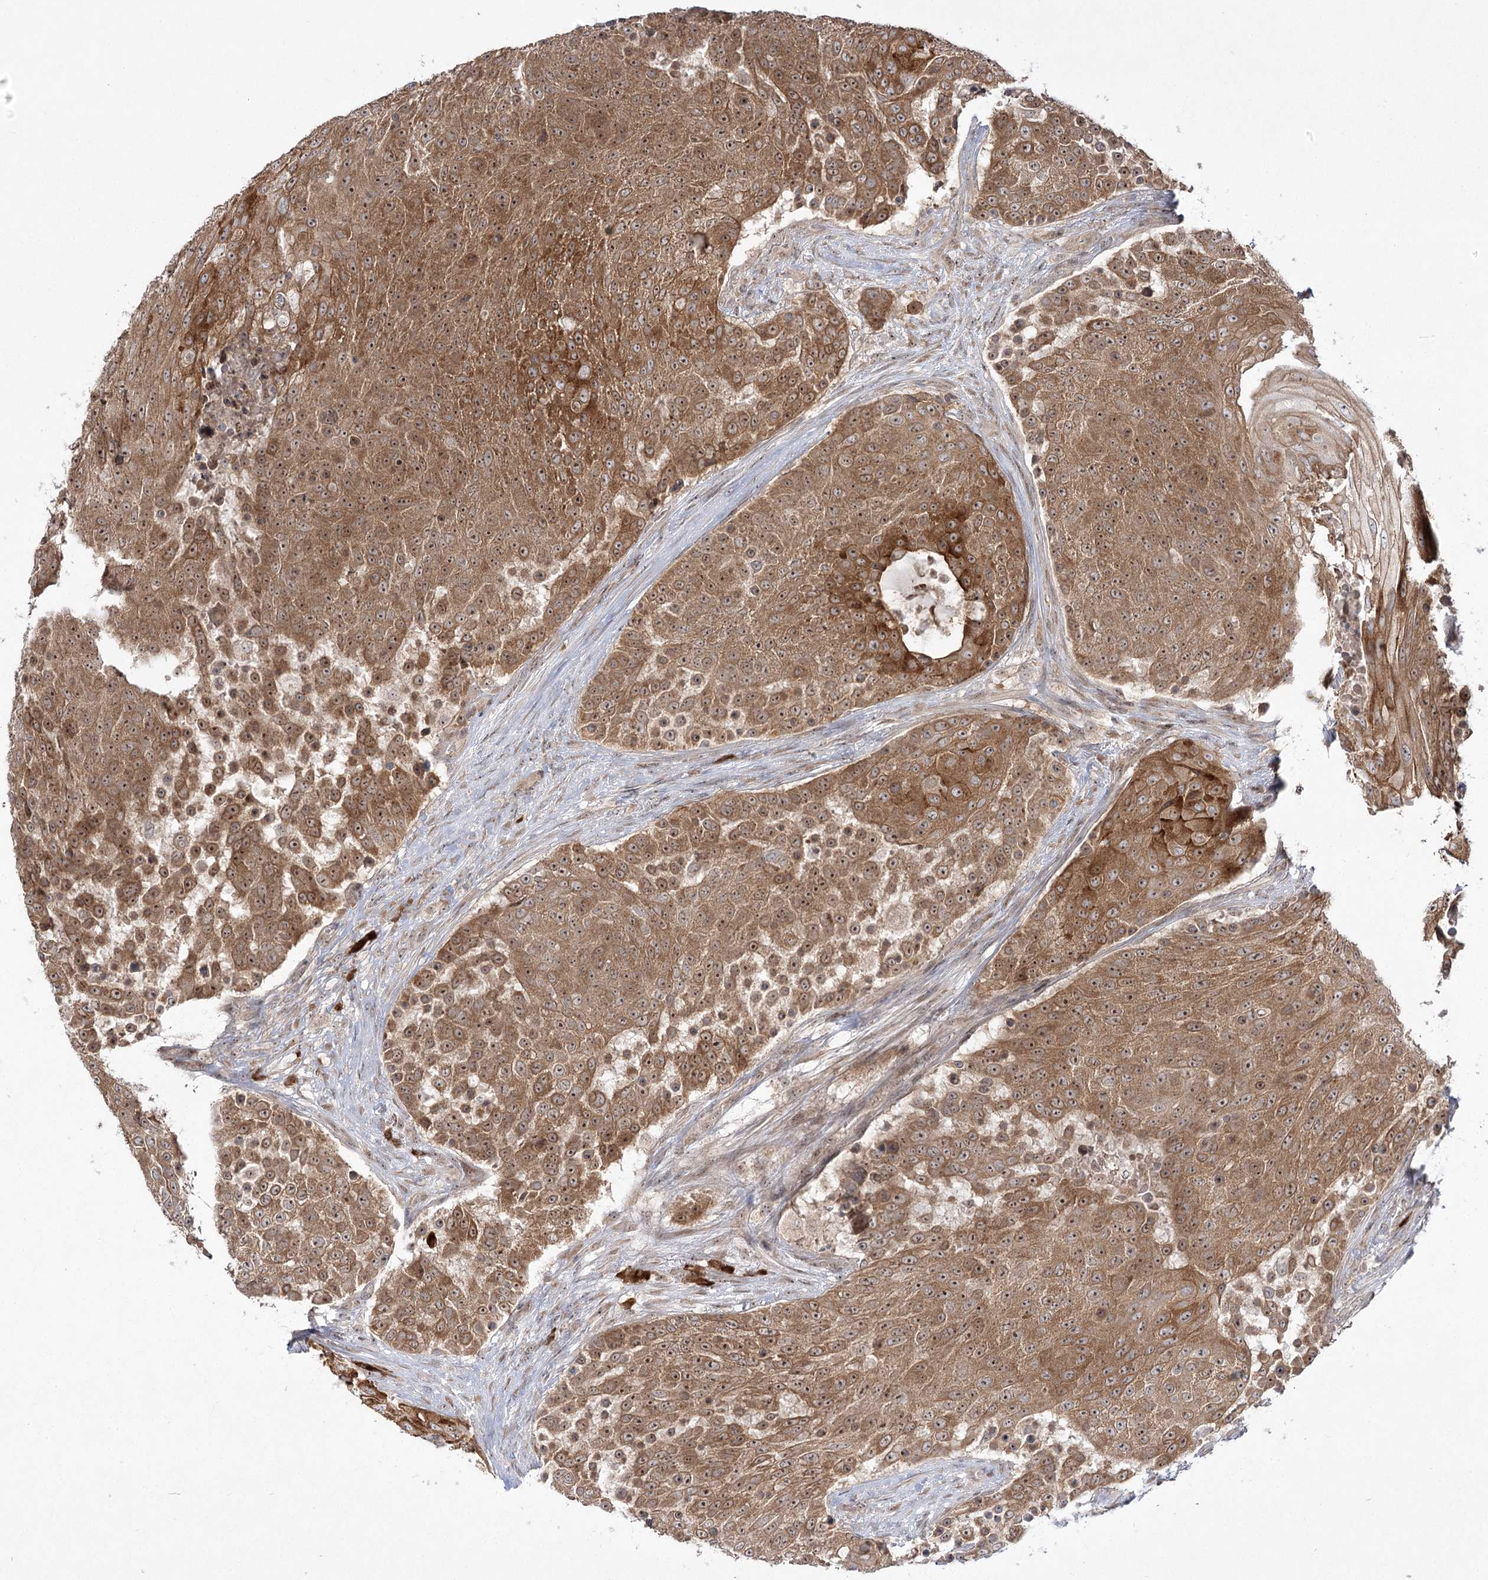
{"staining": {"intensity": "moderate", "quantity": ">75%", "location": "cytoplasmic/membranous,nuclear"}, "tissue": "urothelial cancer", "cell_type": "Tumor cells", "image_type": "cancer", "snomed": [{"axis": "morphology", "description": "Urothelial carcinoma, High grade"}, {"axis": "topography", "description": "Urinary bladder"}], "caption": "IHC image of human urothelial cancer stained for a protein (brown), which displays medium levels of moderate cytoplasmic/membranous and nuclear positivity in approximately >75% of tumor cells.", "gene": "SYTL1", "patient": {"sex": "female", "age": 63}}